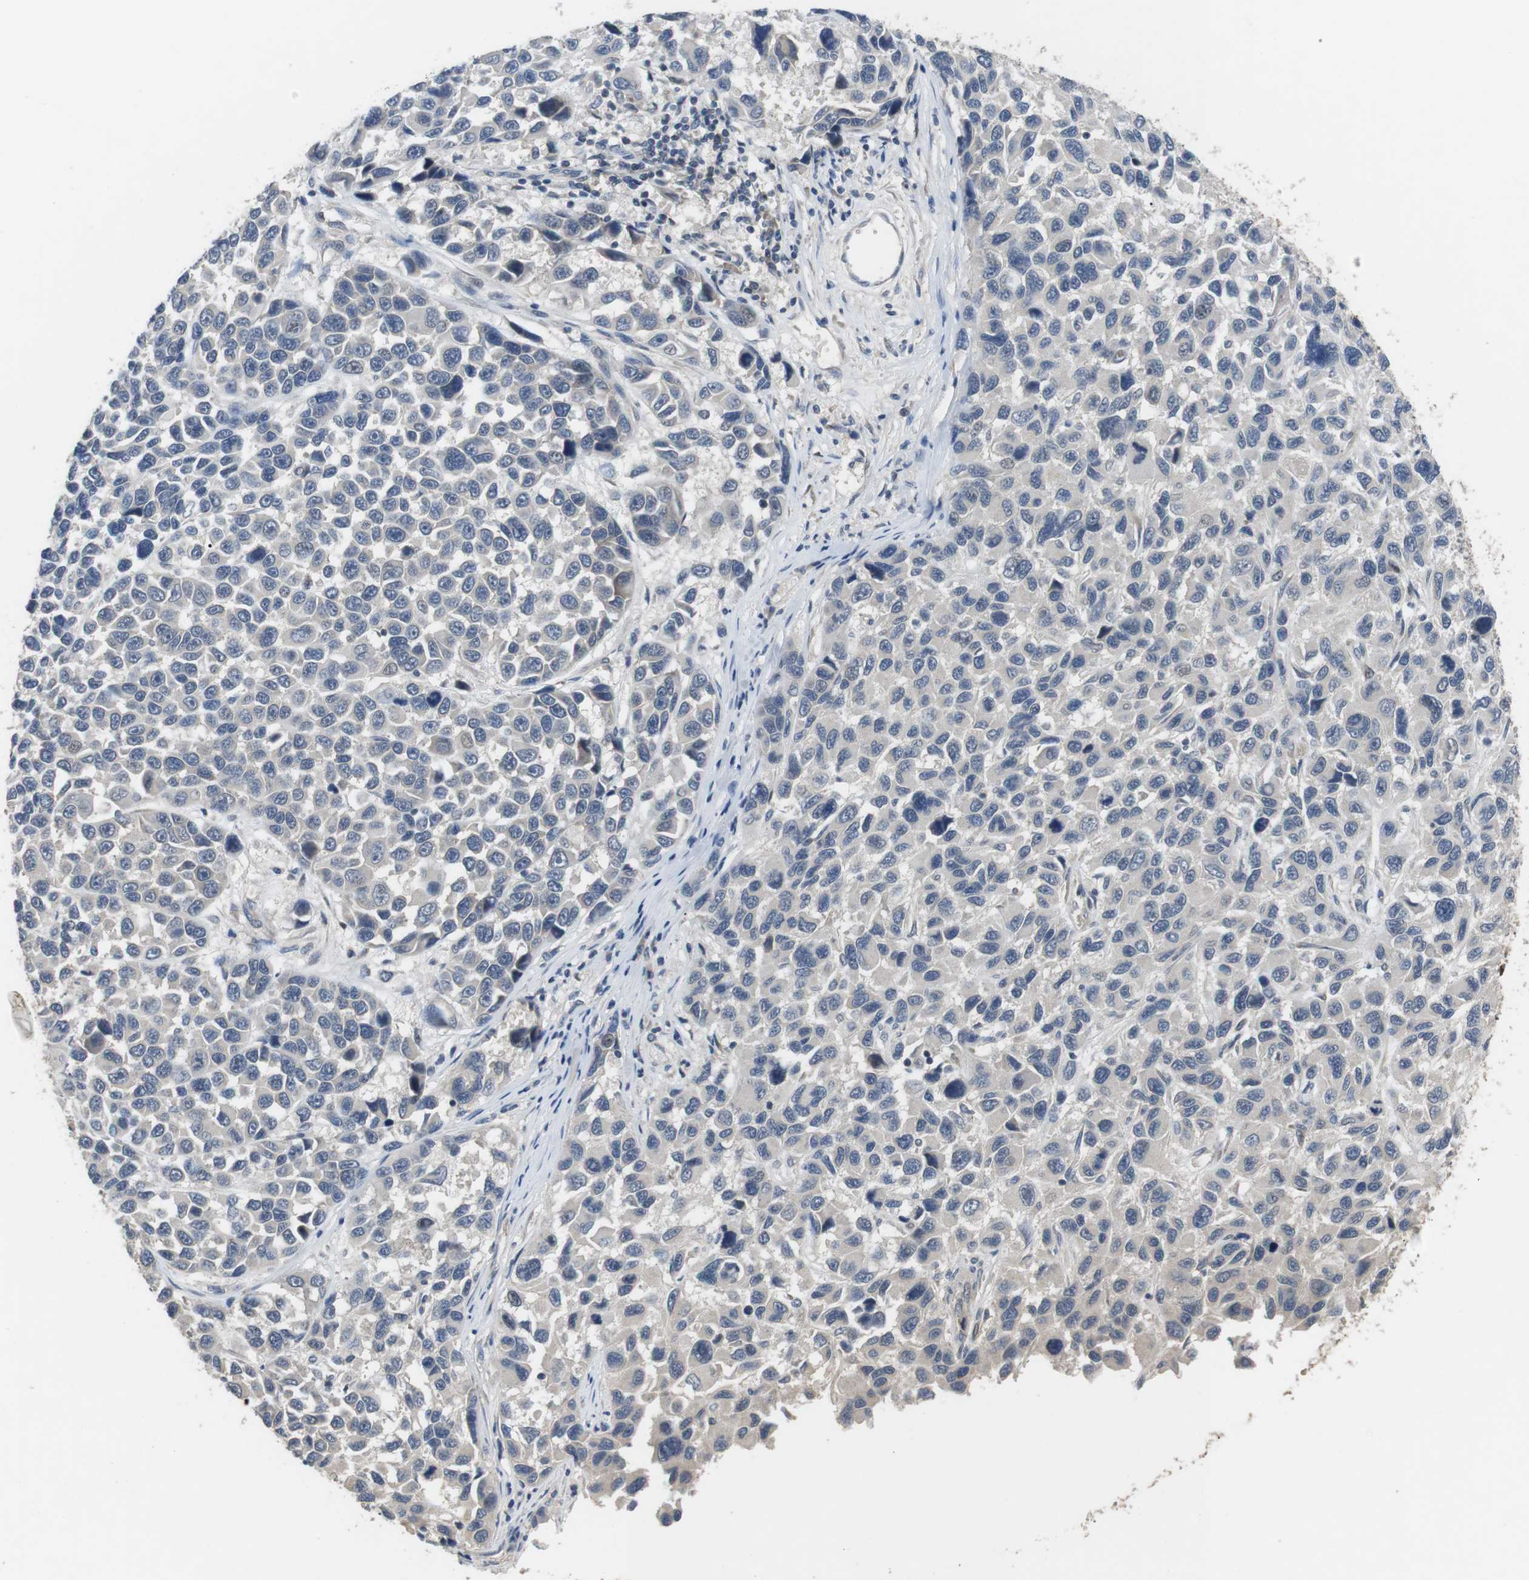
{"staining": {"intensity": "negative", "quantity": "none", "location": "none"}, "tissue": "melanoma", "cell_type": "Tumor cells", "image_type": "cancer", "snomed": [{"axis": "morphology", "description": "Malignant melanoma, NOS"}, {"axis": "topography", "description": "Skin"}], "caption": "Histopathology image shows no significant protein positivity in tumor cells of melanoma.", "gene": "ADGRL3", "patient": {"sex": "male", "age": 53}}